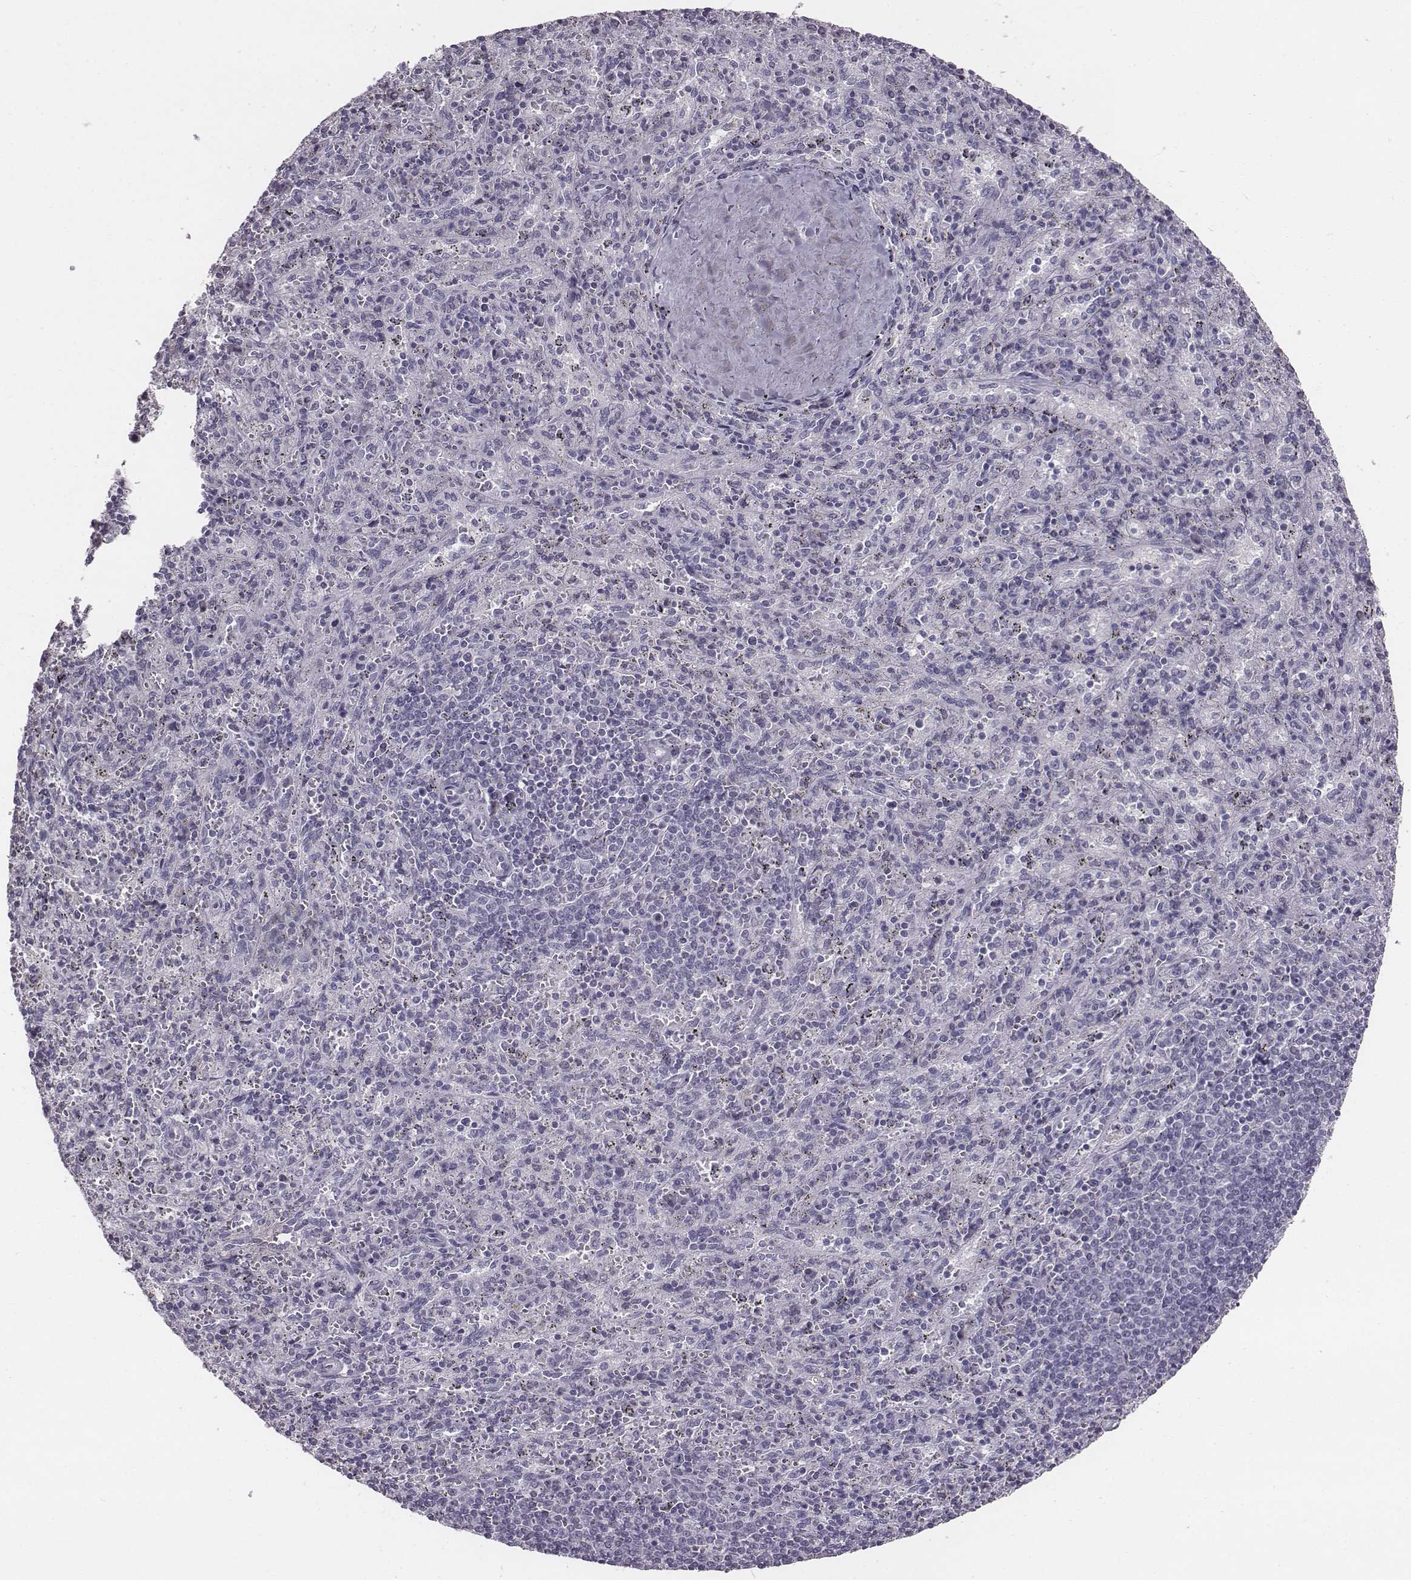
{"staining": {"intensity": "negative", "quantity": "none", "location": "none"}, "tissue": "spleen", "cell_type": "Cells in red pulp", "image_type": "normal", "snomed": [{"axis": "morphology", "description": "Normal tissue, NOS"}, {"axis": "topography", "description": "Spleen"}], "caption": "DAB (3,3'-diaminobenzidine) immunohistochemical staining of normal spleen shows no significant expression in cells in red pulp. The staining was performed using DAB to visualize the protein expression in brown, while the nuclei were stained in blue with hematoxylin (Magnification: 20x).", "gene": "ENSG00000284762", "patient": {"sex": "male", "age": 57}}